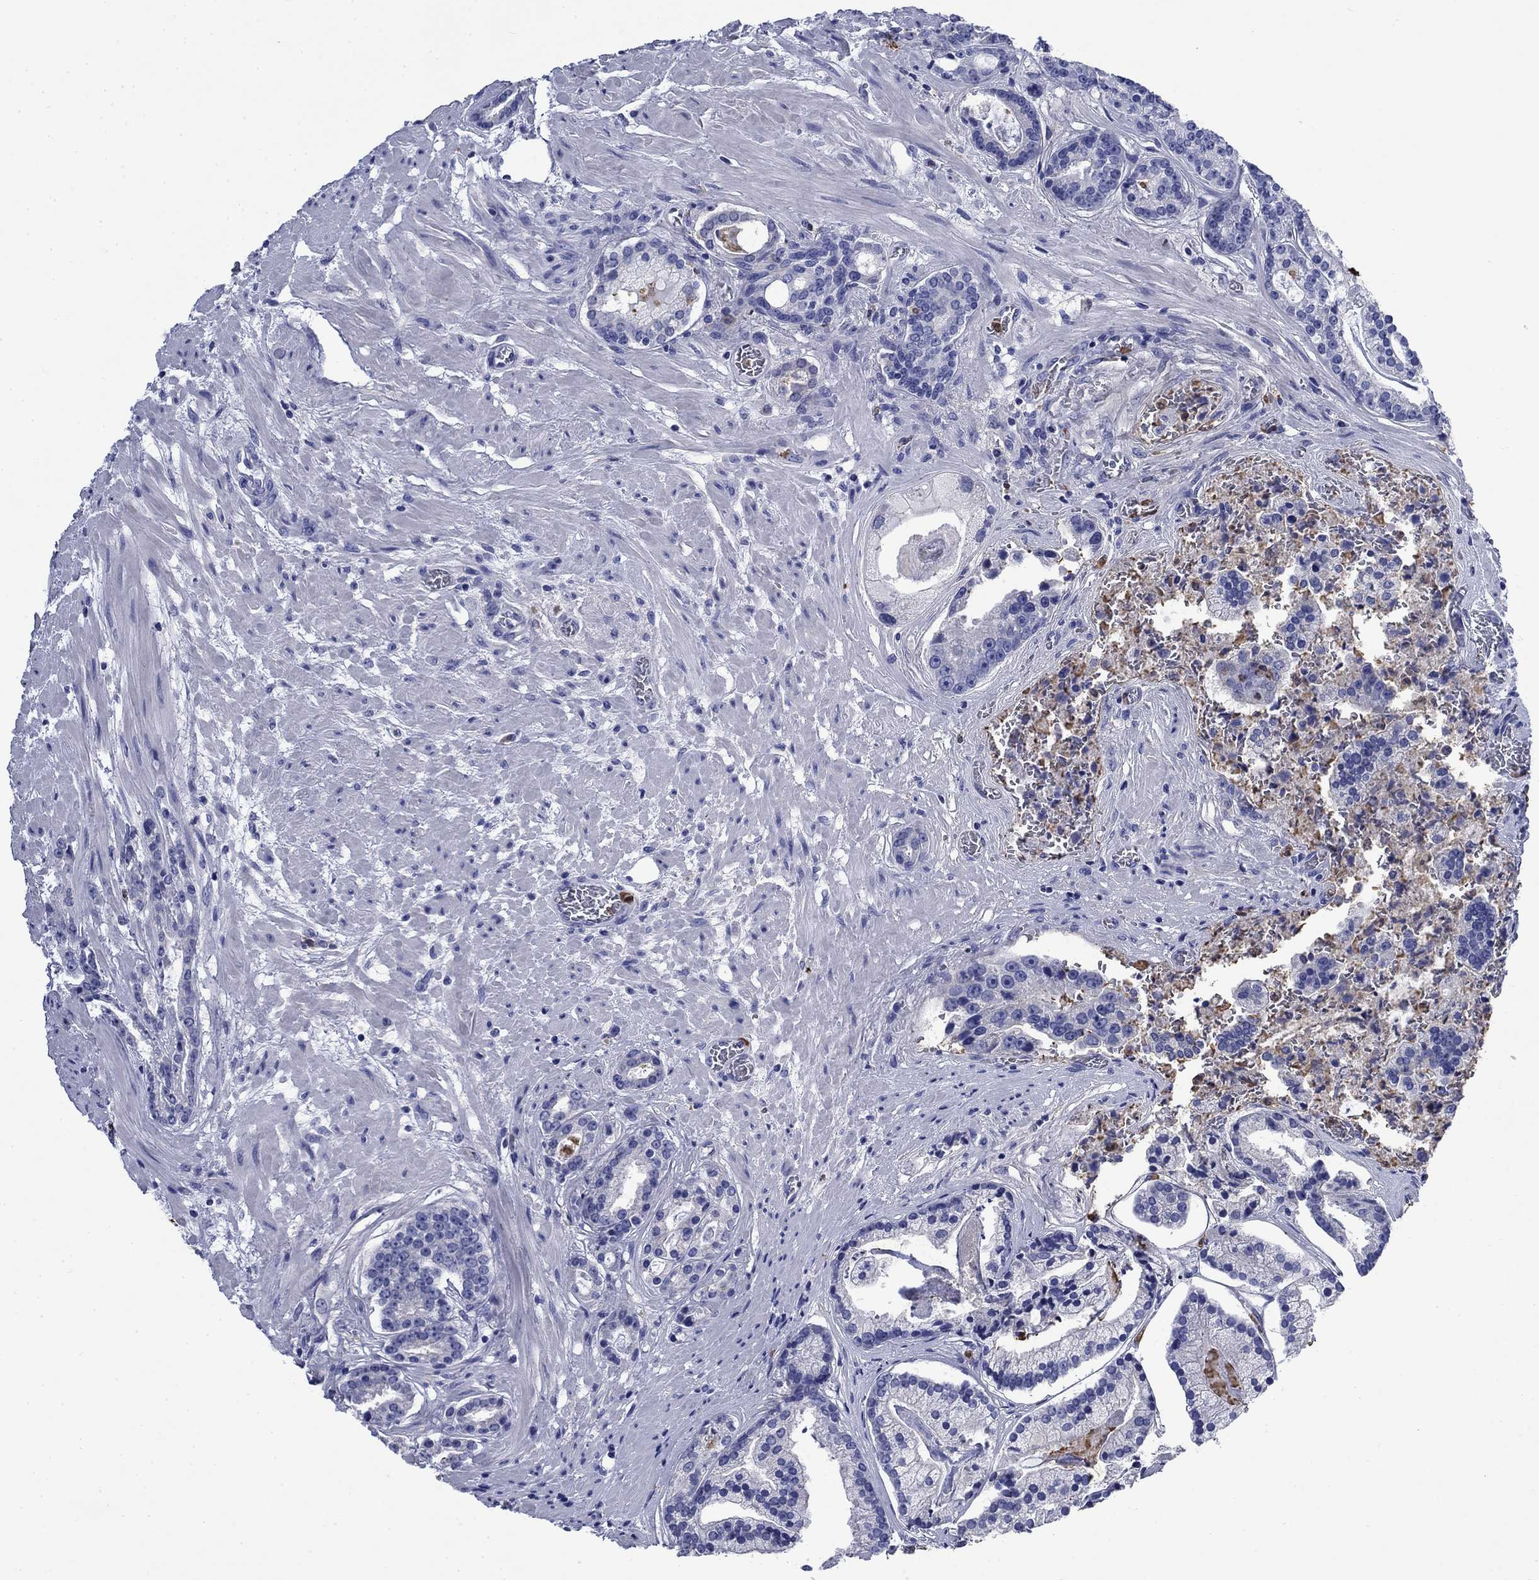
{"staining": {"intensity": "negative", "quantity": "none", "location": "none"}, "tissue": "prostate cancer", "cell_type": "Tumor cells", "image_type": "cancer", "snomed": [{"axis": "morphology", "description": "Adenocarcinoma, NOS"}, {"axis": "topography", "description": "Prostate and seminal vesicle, NOS"}, {"axis": "topography", "description": "Prostate"}], "caption": "IHC histopathology image of human adenocarcinoma (prostate) stained for a protein (brown), which displays no staining in tumor cells. (Brightfield microscopy of DAB (3,3'-diaminobenzidine) immunohistochemistry (IHC) at high magnification).", "gene": "TFR2", "patient": {"sex": "male", "age": 44}}